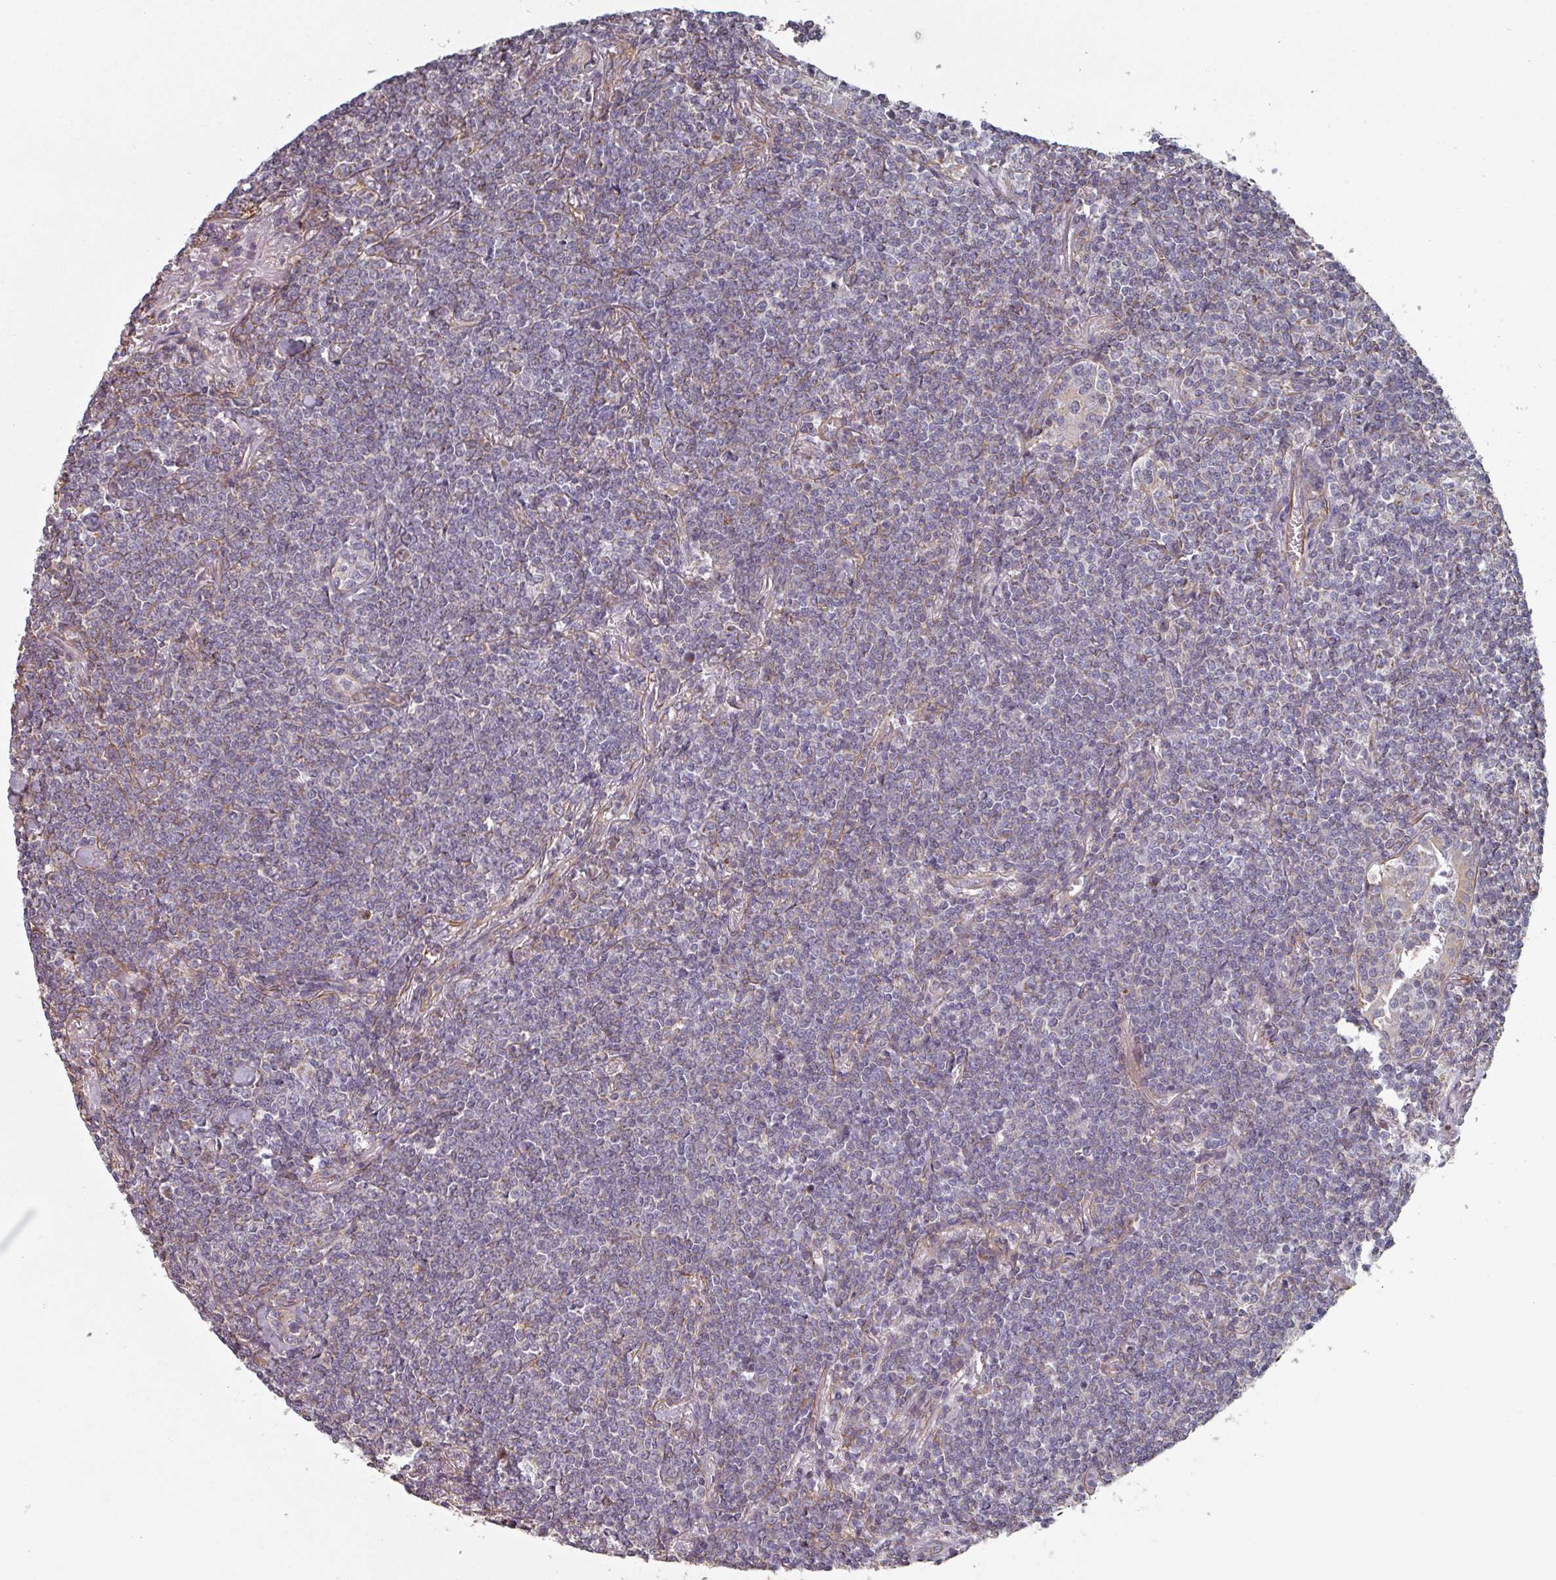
{"staining": {"intensity": "negative", "quantity": "none", "location": "none"}, "tissue": "lymphoma", "cell_type": "Tumor cells", "image_type": "cancer", "snomed": [{"axis": "morphology", "description": "Malignant lymphoma, non-Hodgkin's type, Low grade"}, {"axis": "topography", "description": "Lung"}], "caption": "This micrograph is of low-grade malignant lymphoma, non-Hodgkin's type stained with IHC to label a protein in brown with the nuclei are counter-stained blue. There is no staining in tumor cells.", "gene": "GSTA4", "patient": {"sex": "female", "age": 71}}